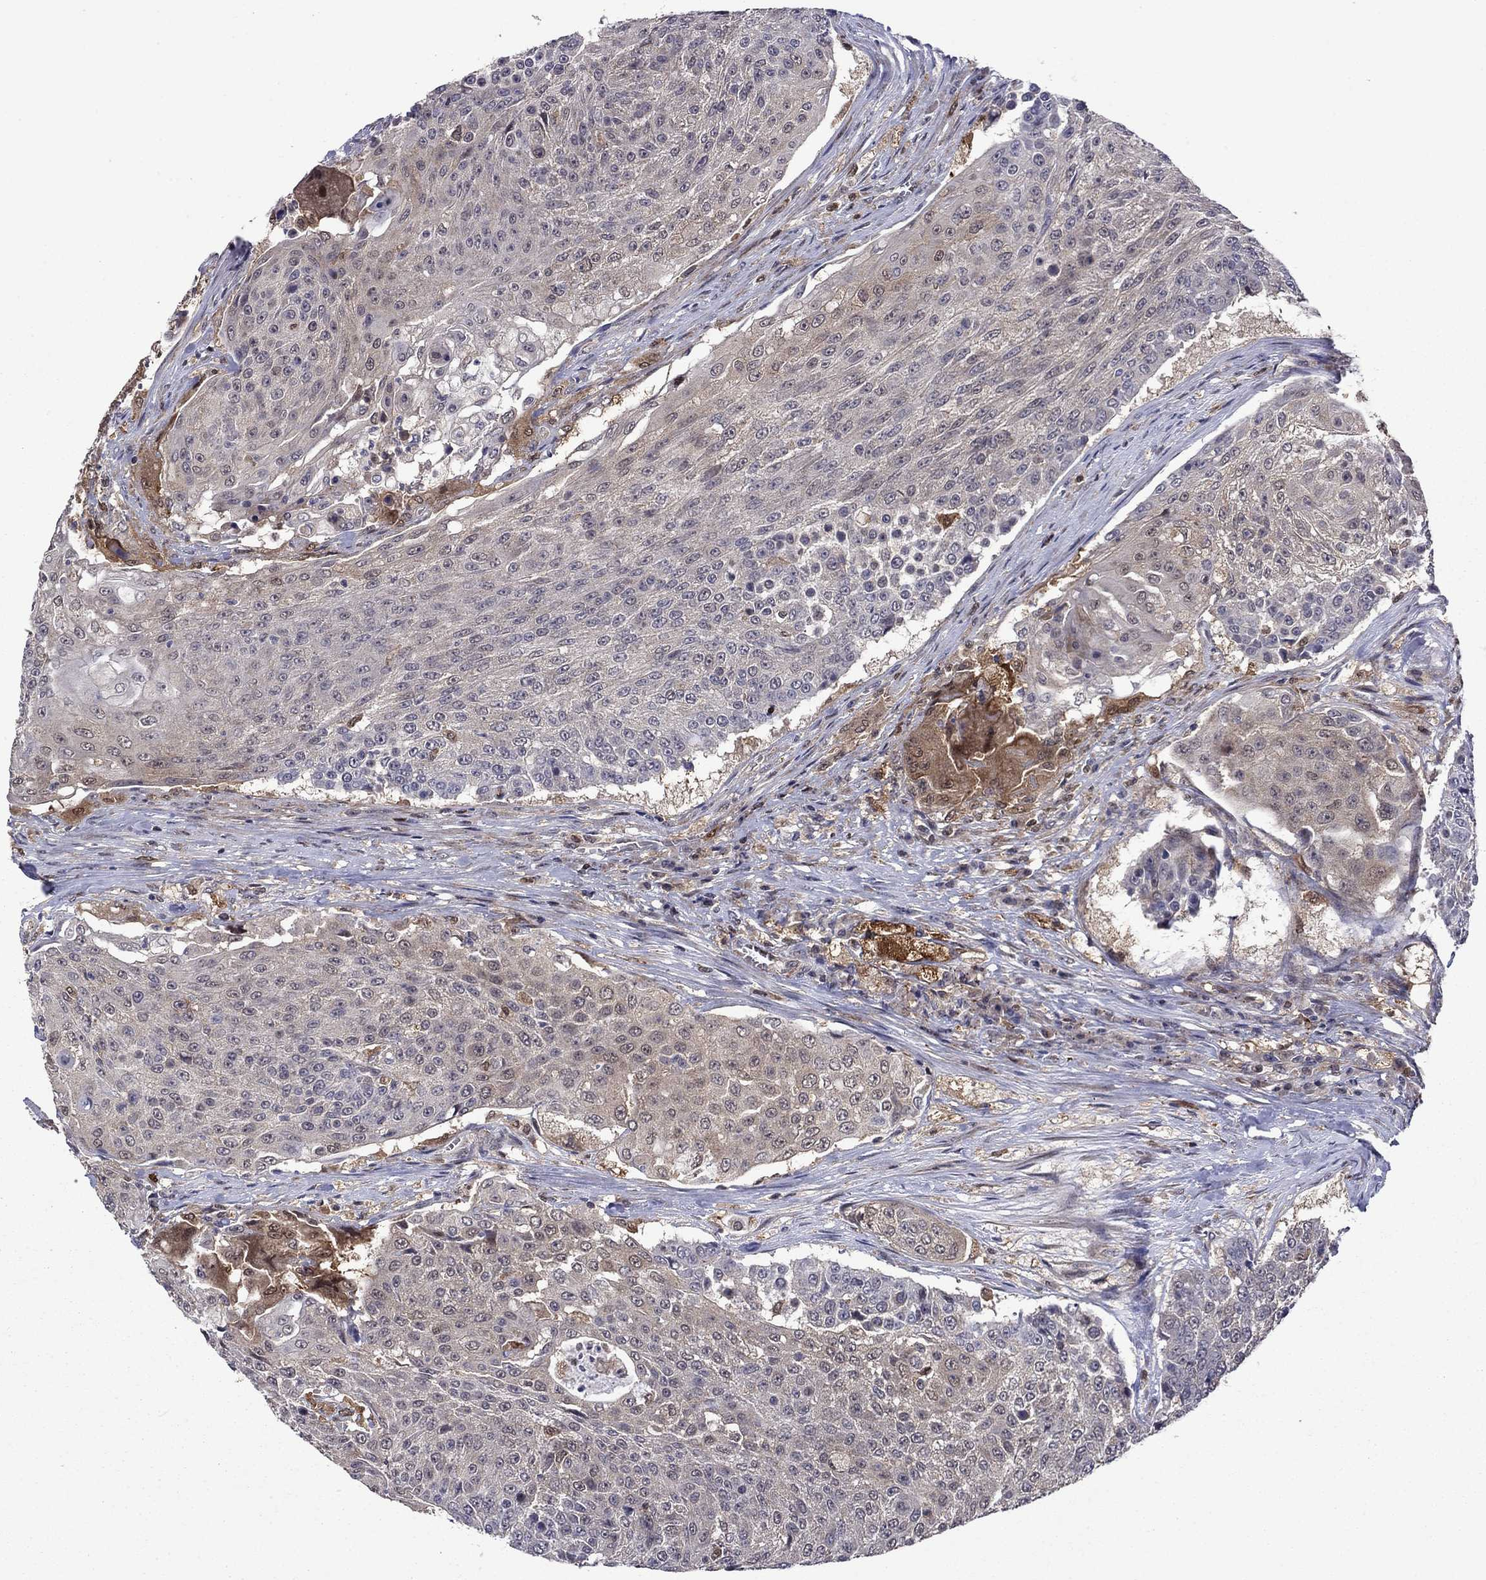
{"staining": {"intensity": "negative", "quantity": "none", "location": "none"}, "tissue": "urothelial cancer", "cell_type": "Tumor cells", "image_type": "cancer", "snomed": [{"axis": "morphology", "description": "Urothelial carcinoma, High grade"}, {"axis": "topography", "description": "Urinary bladder"}], "caption": "A micrograph of high-grade urothelial carcinoma stained for a protein shows no brown staining in tumor cells.", "gene": "TPMT", "patient": {"sex": "female", "age": 63}}